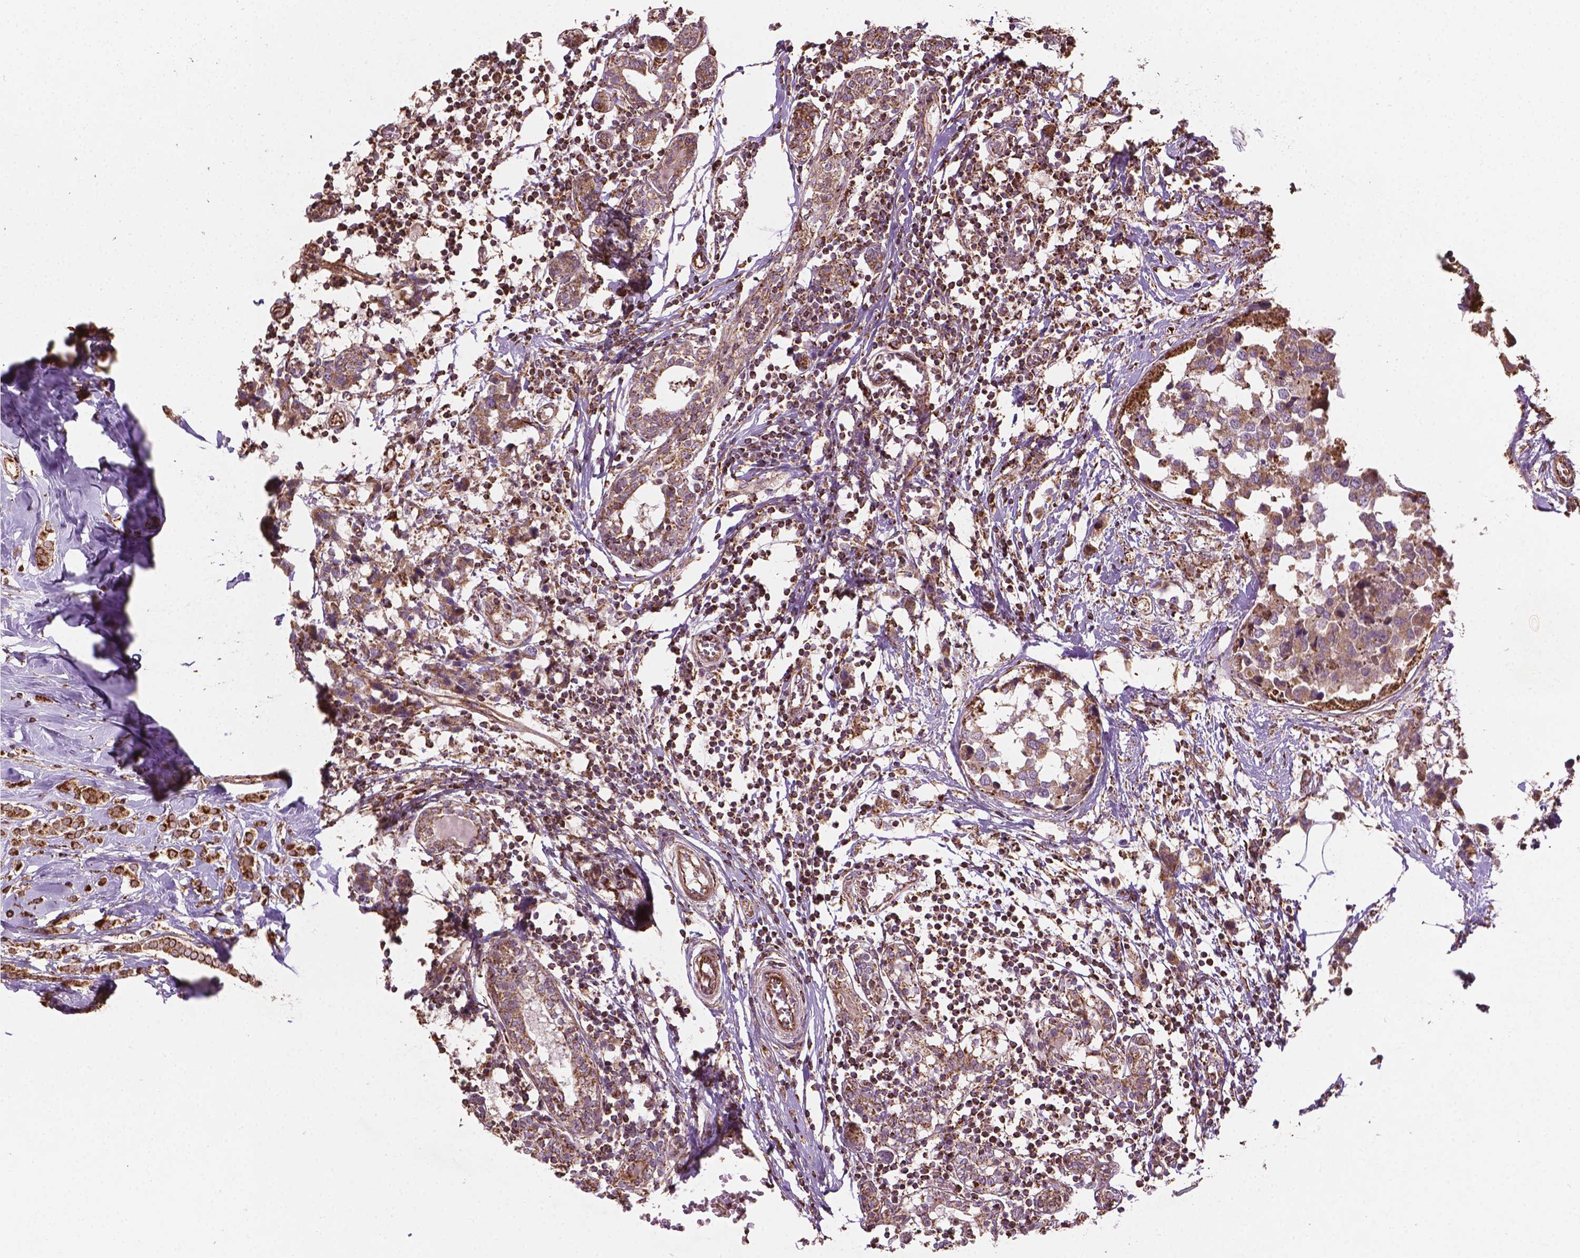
{"staining": {"intensity": "weak", "quantity": ">75%", "location": "cytoplasmic/membranous"}, "tissue": "breast cancer", "cell_type": "Tumor cells", "image_type": "cancer", "snomed": [{"axis": "morphology", "description": "Lobular carcinoma"}, {"axis": "topography", "description": "Breast"}], "caption": "Immunohistochemical staining of breast cancer (lobular carcinoma) shows low levels of weak cytoplasmic/membranous expression in approximately >75% of tumor cells.", "gene": "HS3ST3A1", "patient": {"sex": "female", "age": 59}}